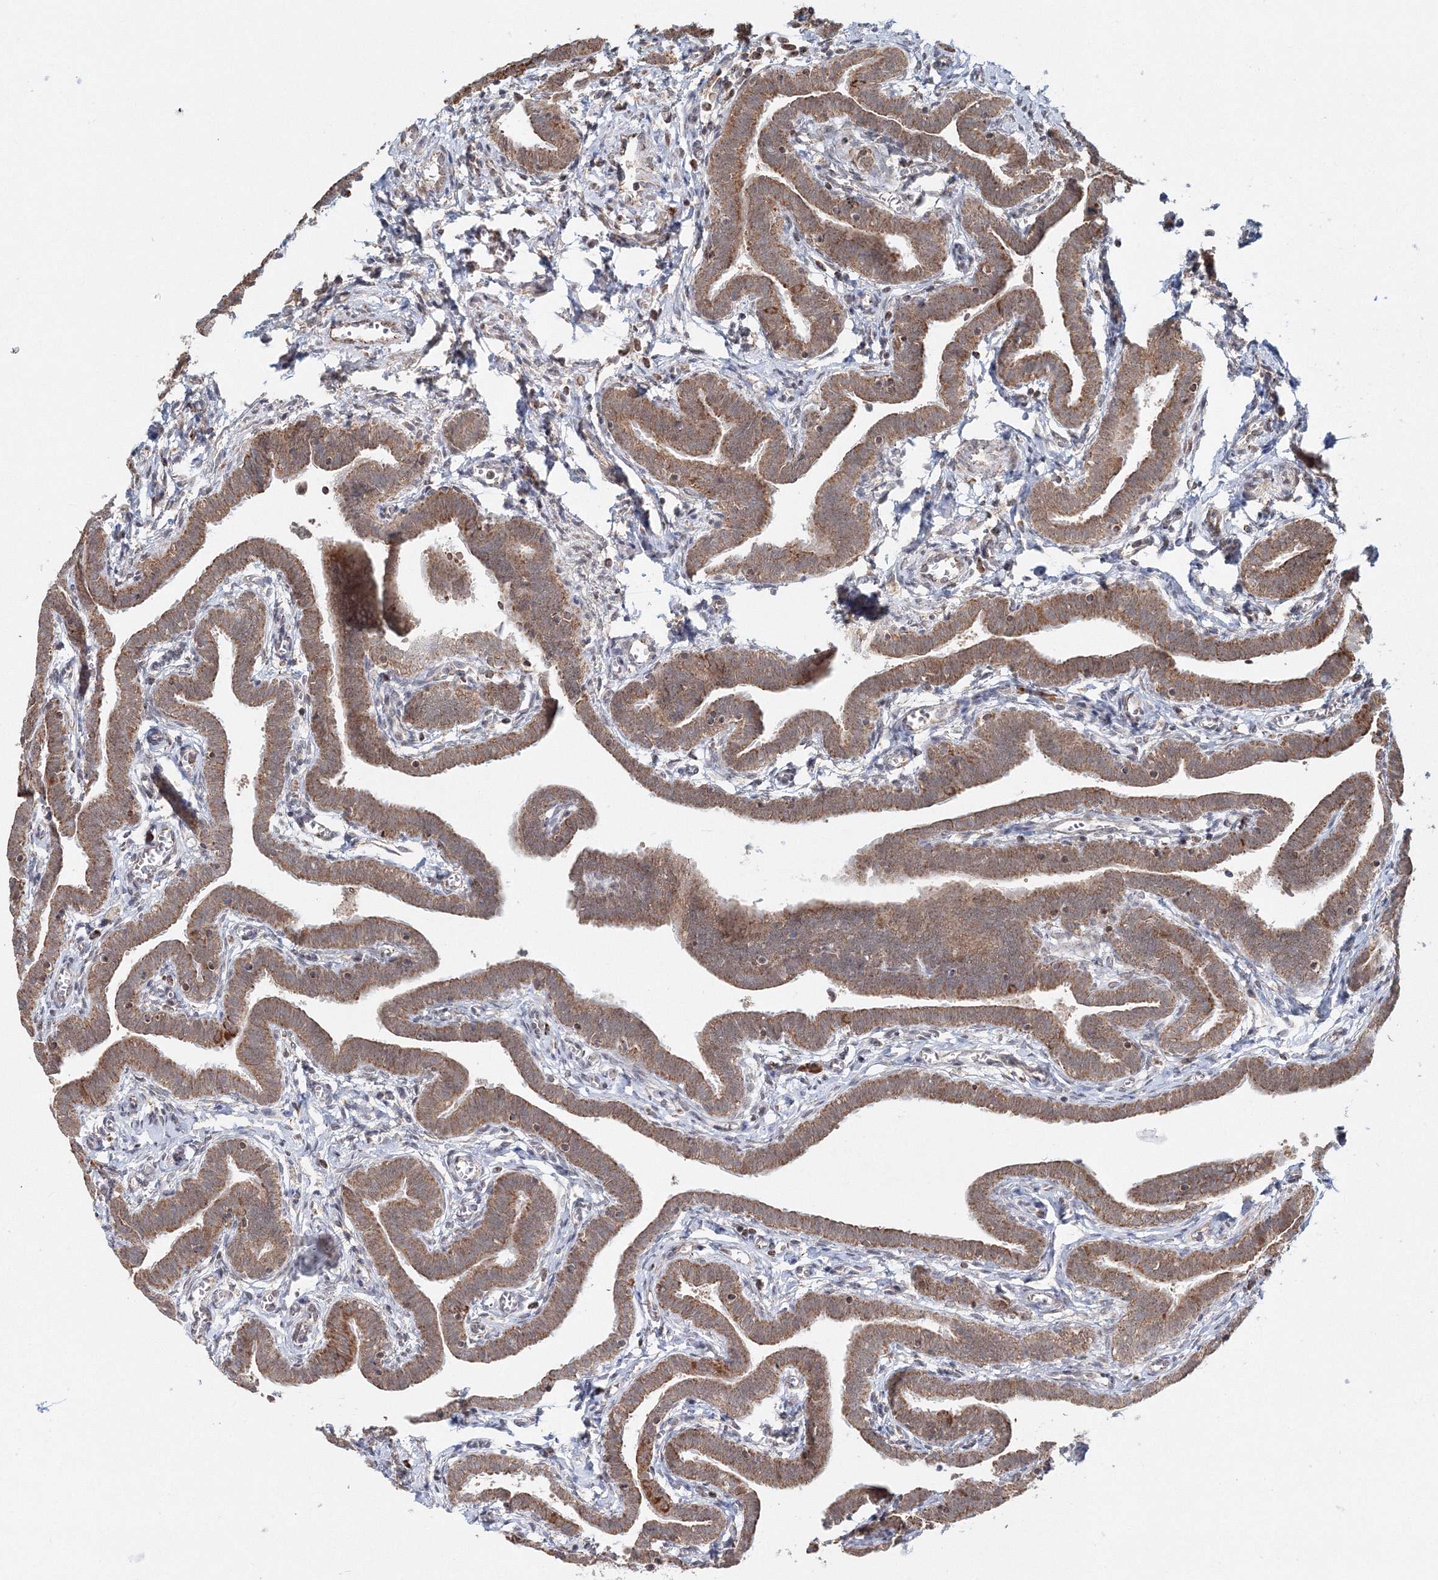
{"staining": {"intensity": "moderate", "quantity": ">75%", "location": "cytoplasmic/membranous,nuclear"}, "tissue": "fallopian tube", "cell_type": "Glandular cells", "image_type": "normal", "snomed": [{"axis": "morphology", "description": "Normal tissue, NOS"}, {"axis": "topography", "description": "Fallopian tube"}], "caption": "Fallopian tube stained with immunohistochemistry (IHC) displays moderate cytoplasmic/membranous,nuclear expression in approximately >75% of glandular cells. (brown staining indicates protein expression, while blue staining denotes nuclei).", "gene": "PSMD6", "patient": {"sex": "female", "age": 36}}